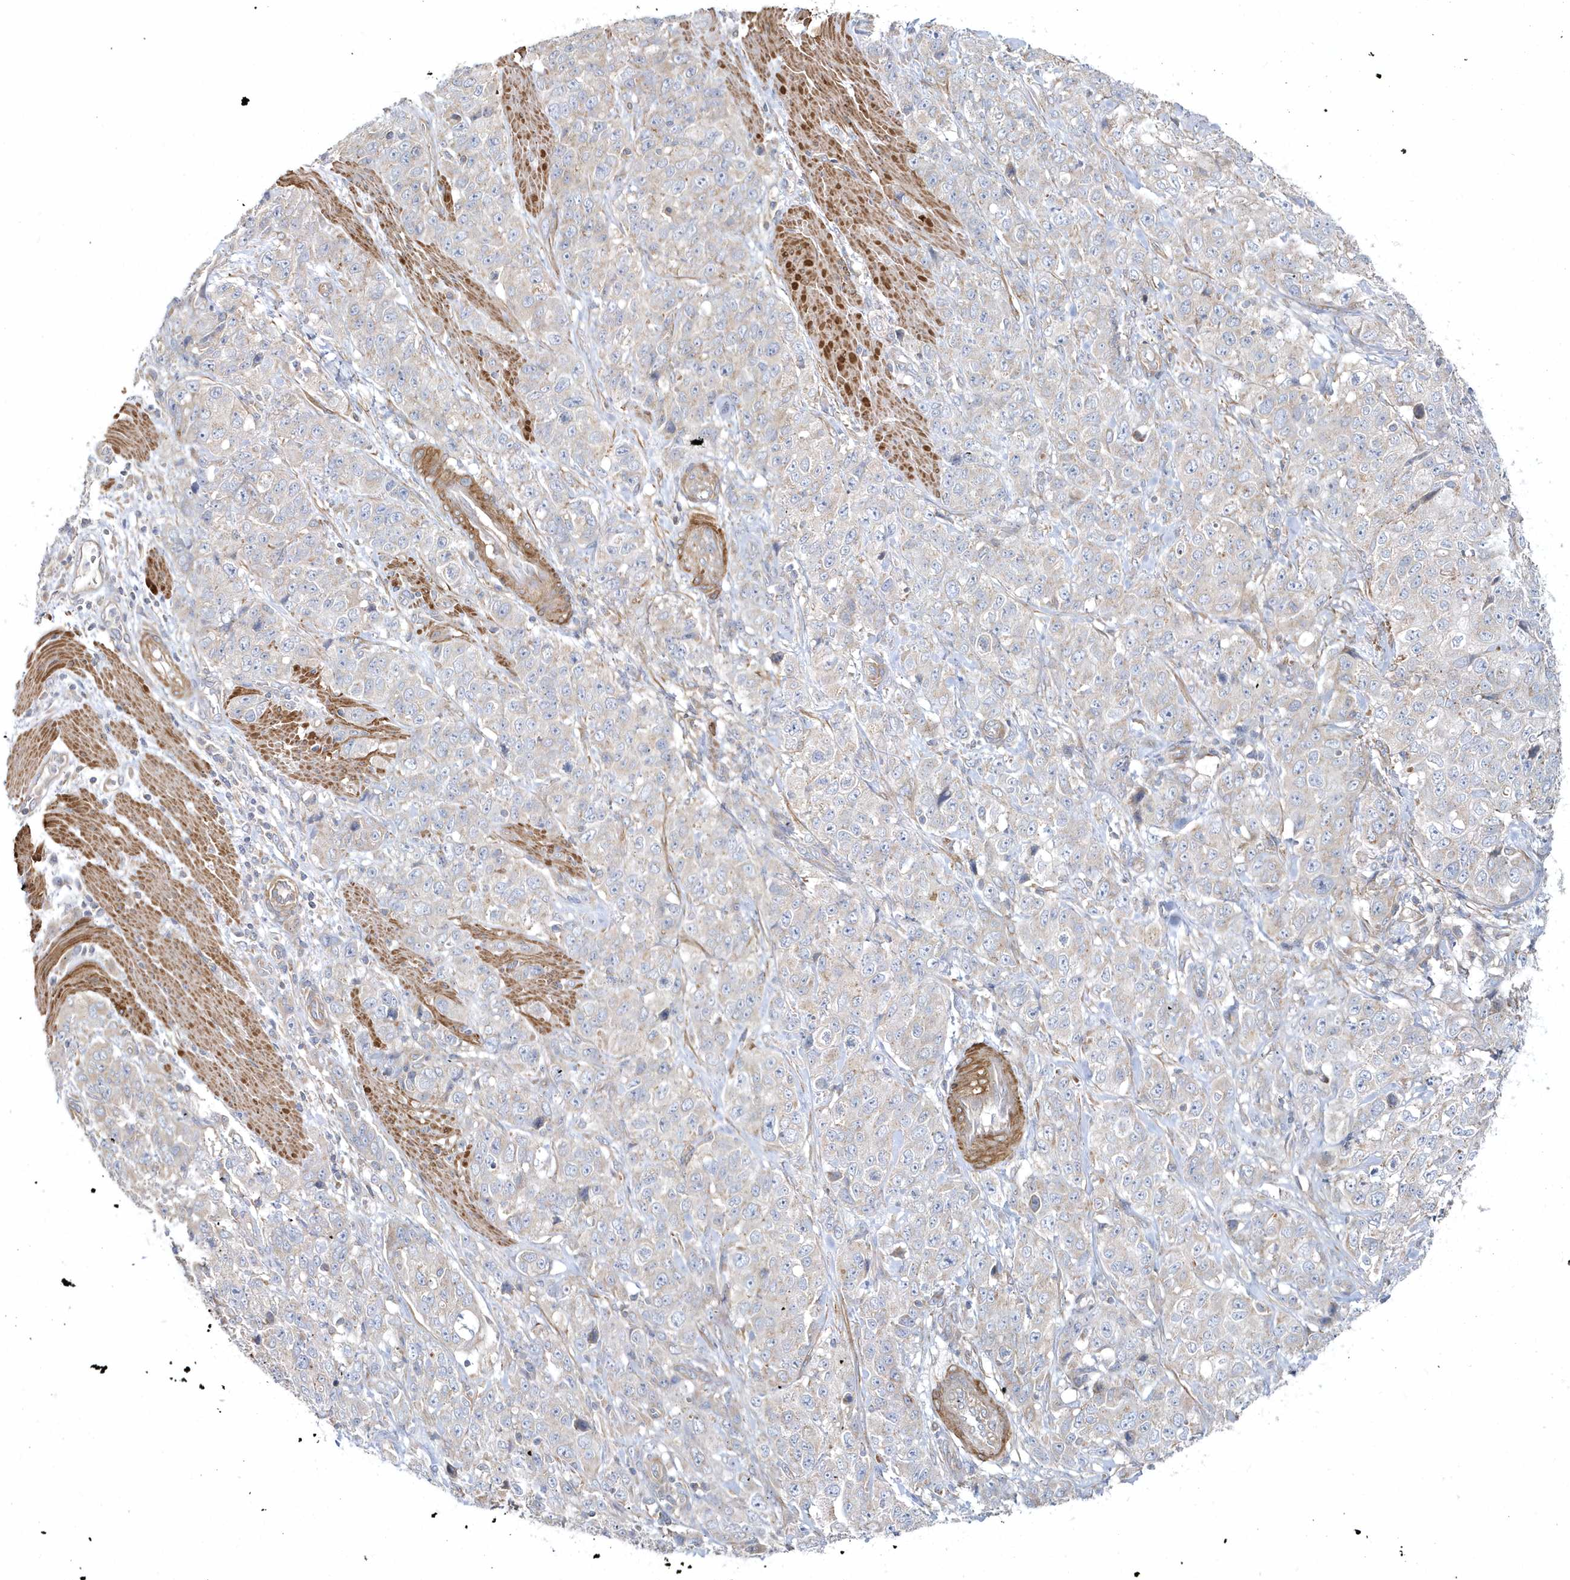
{"staining": {"intensity": "weak", "quantity": "<25%", "location": "cytoplasmic/membranous"}, "tissue": "stomach cancer", "cell_type": "Tumor cells", "image_type": "cancer", "snomed": [{"axis": "morphology", "description": "Adenocarcinoma, NOS"}, {"axis": "topography", "description": "Stomach"}], "caption": "Human stomach cancer stained for a protein using immunohistochemistry (IHC) exhibits no expression in tumor cells.", "gene": "LEXM", "patient": {"sex": "male", "age": 48}}